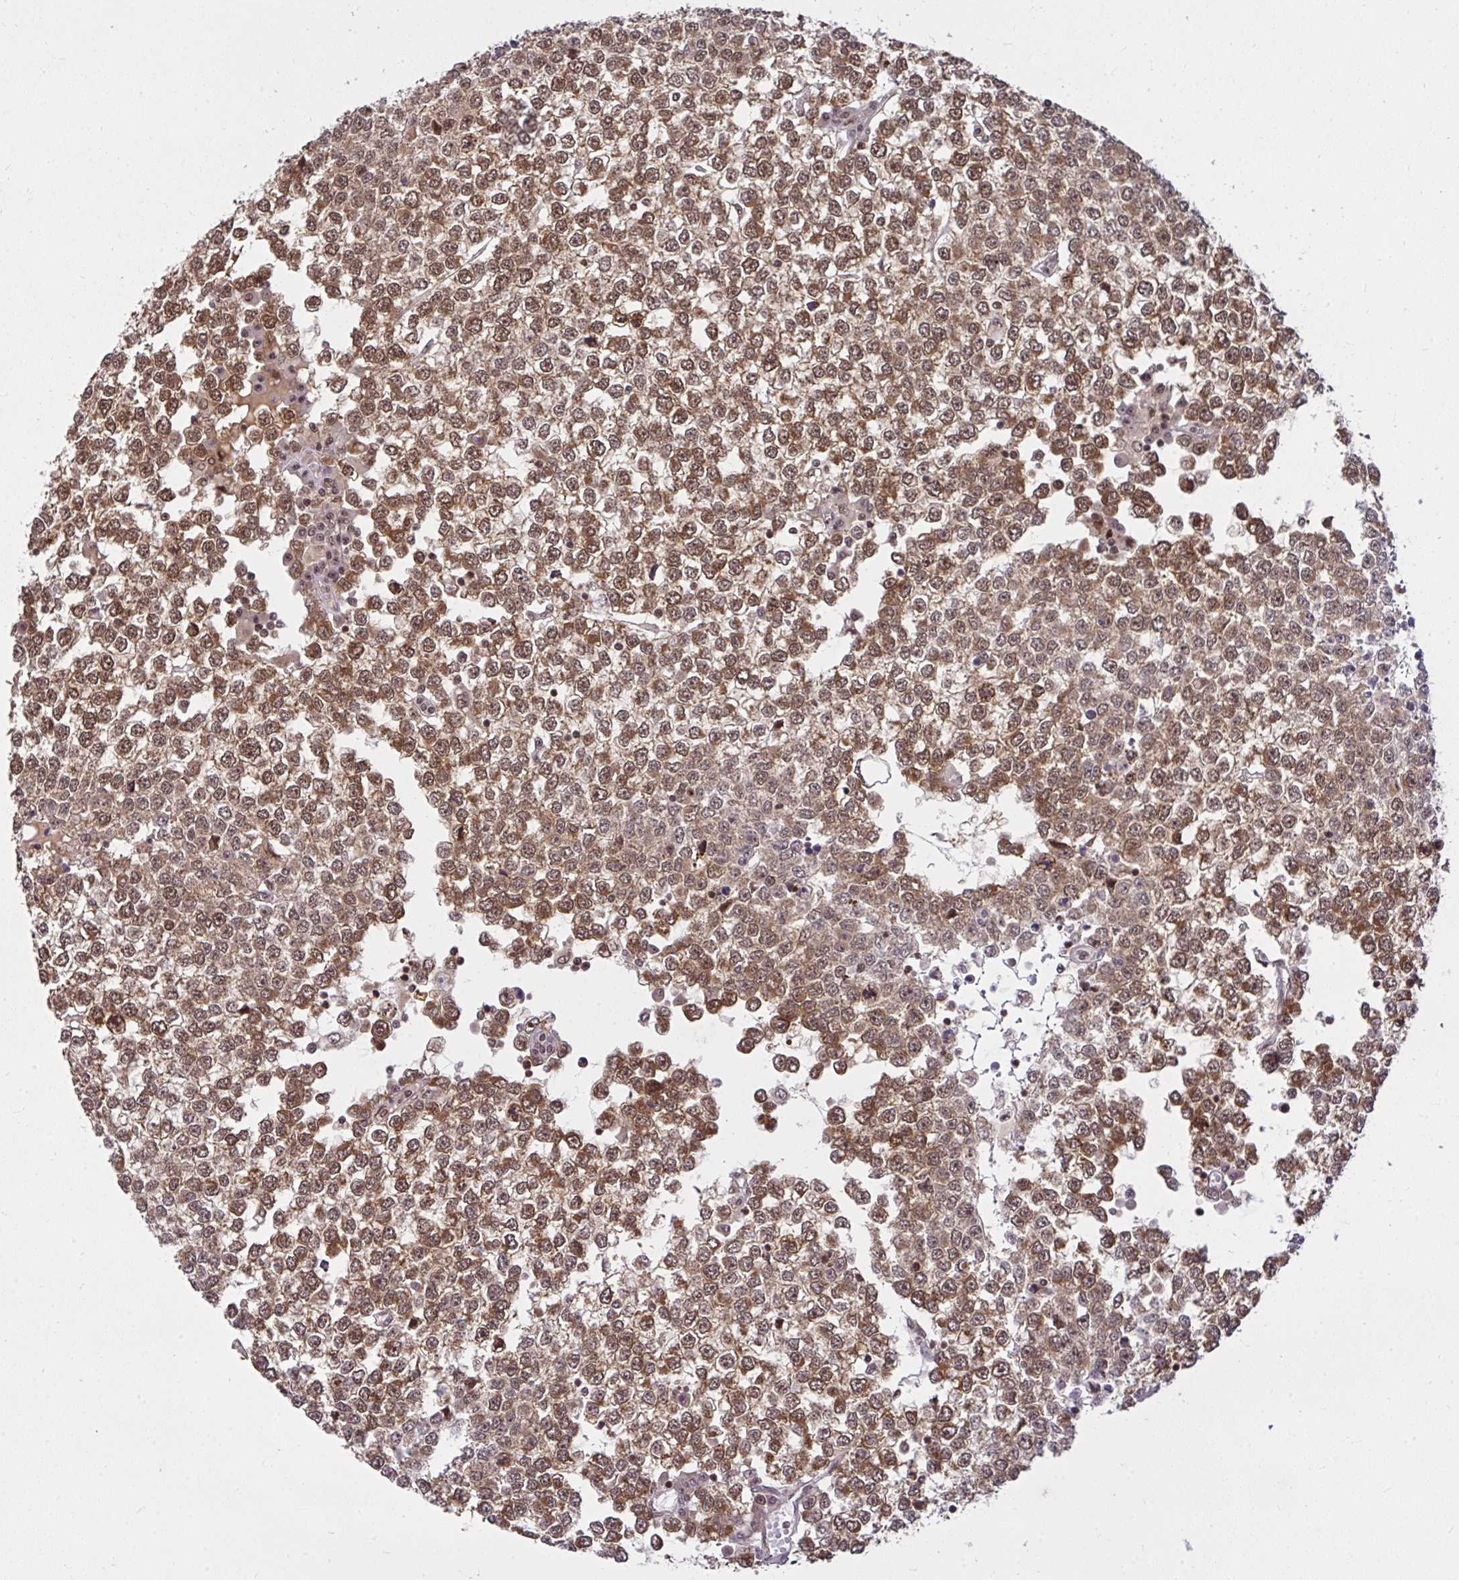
{"staining": {"intensity": "moderate", "quantity": ">75%", "location": "cytoplasmic/membranous,nuclear"}, "tissue": "testis cancer", "cell_type": "Tumor cells", "image_type": "cancer", "snomed": [{"axis": "morphology", "description": "Seminoma, NOS"}, {"axis": "topography", "description": "Testis"}], "caption": "Protein staining displays moderate cytoplasmic/membranous and nuclear expression in about >75% of tumor cells in seminoma (testis).", "gene": "CCDC12", "patient": {"sex": "male", "age": 65}}